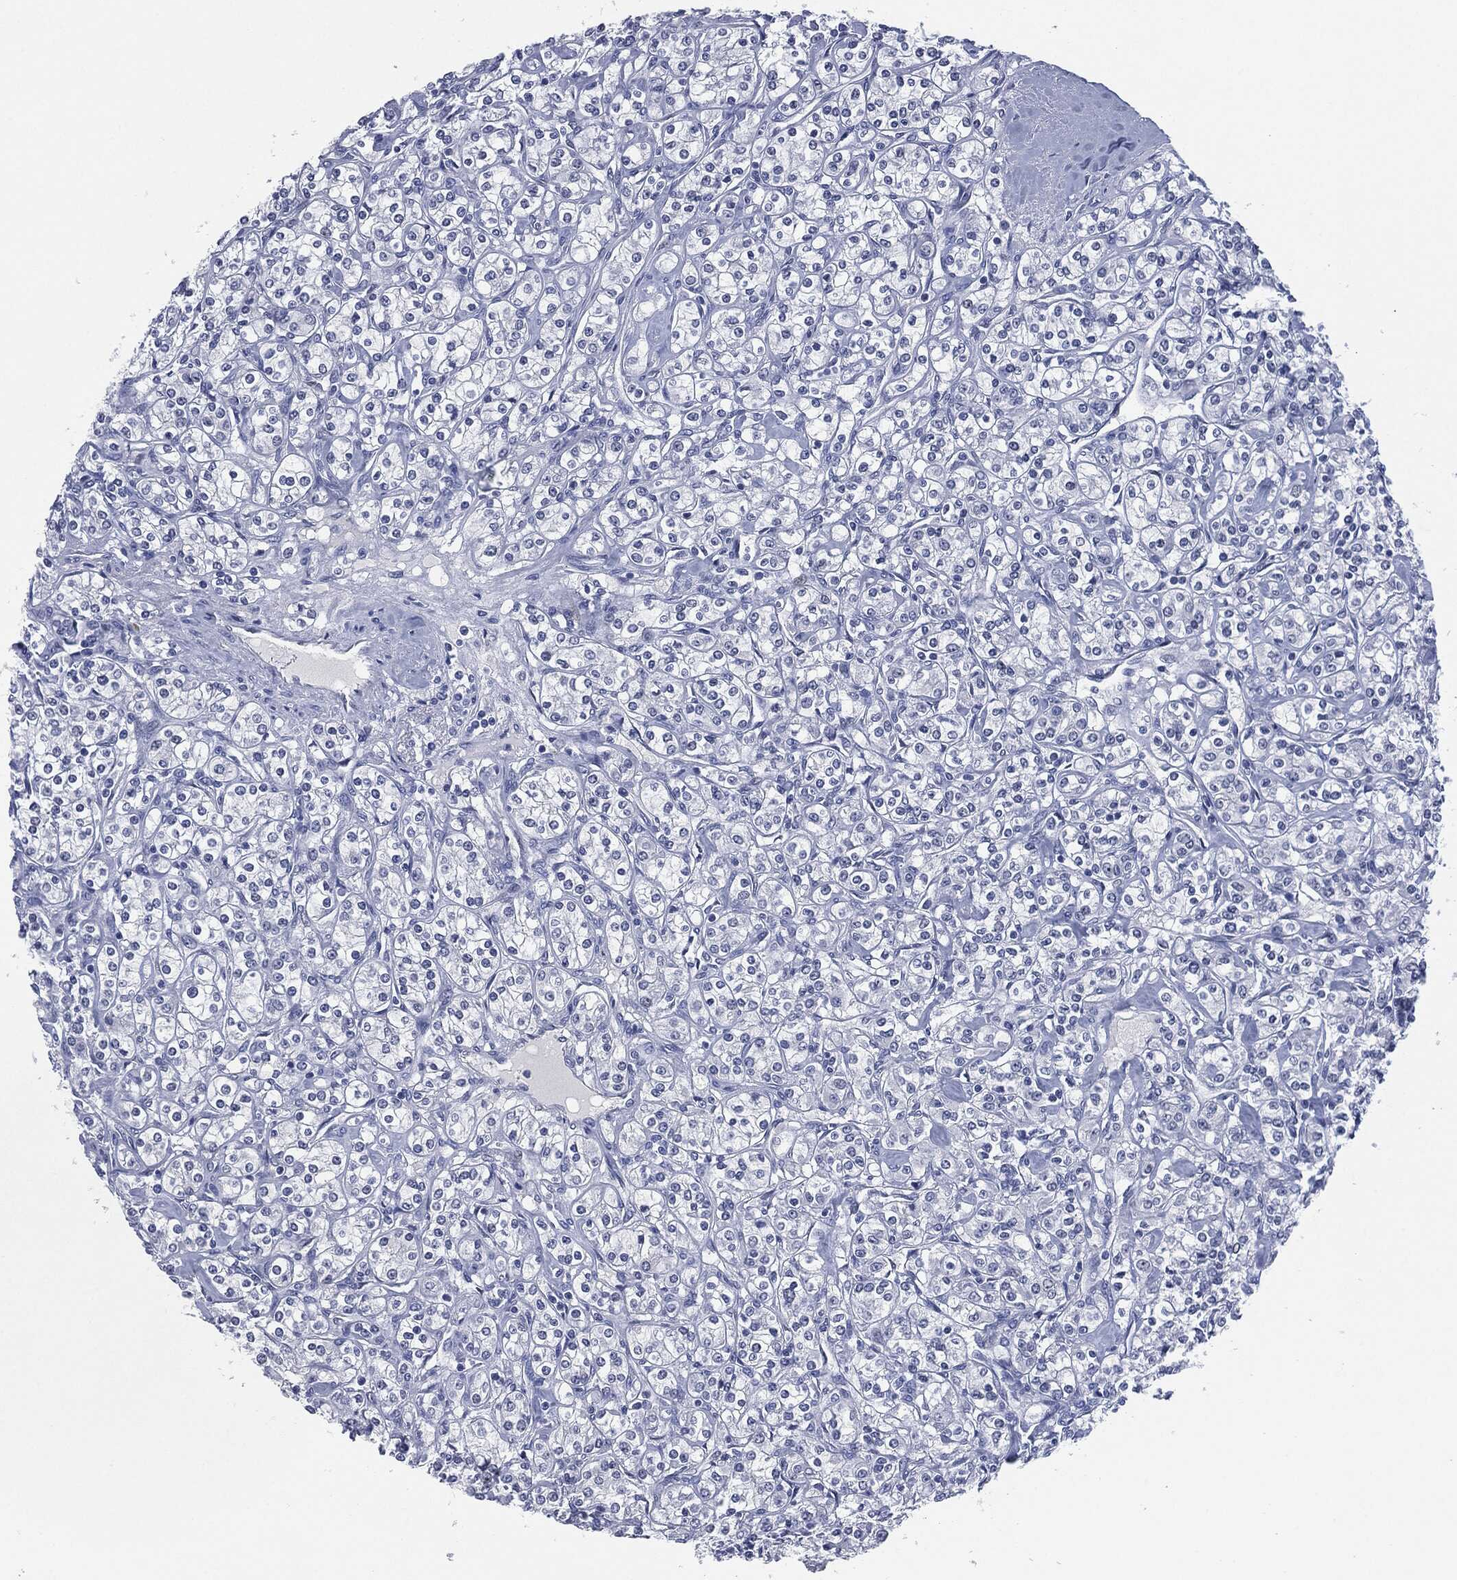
{"staining": {"intensity": "negative", "quantity": "none", "location": "none"}, "tissue": "renal cancer", "cell_type": "Tumor cells", "image_type": "cancer", "snomed": [{"axis": "morphology", "description": "Adenocarcinoma, NOS"}, {"axis": "topography", "description": "Kidney"}], "caption": "Immunohistochemical staining of human renal cancer shows no significant expression in tumor cells. (DAB (3,3'-diaminobenzidine) IHC, high magnification).", "gene": "MUC16", "patient": {"sex": "male", "age": 77}}